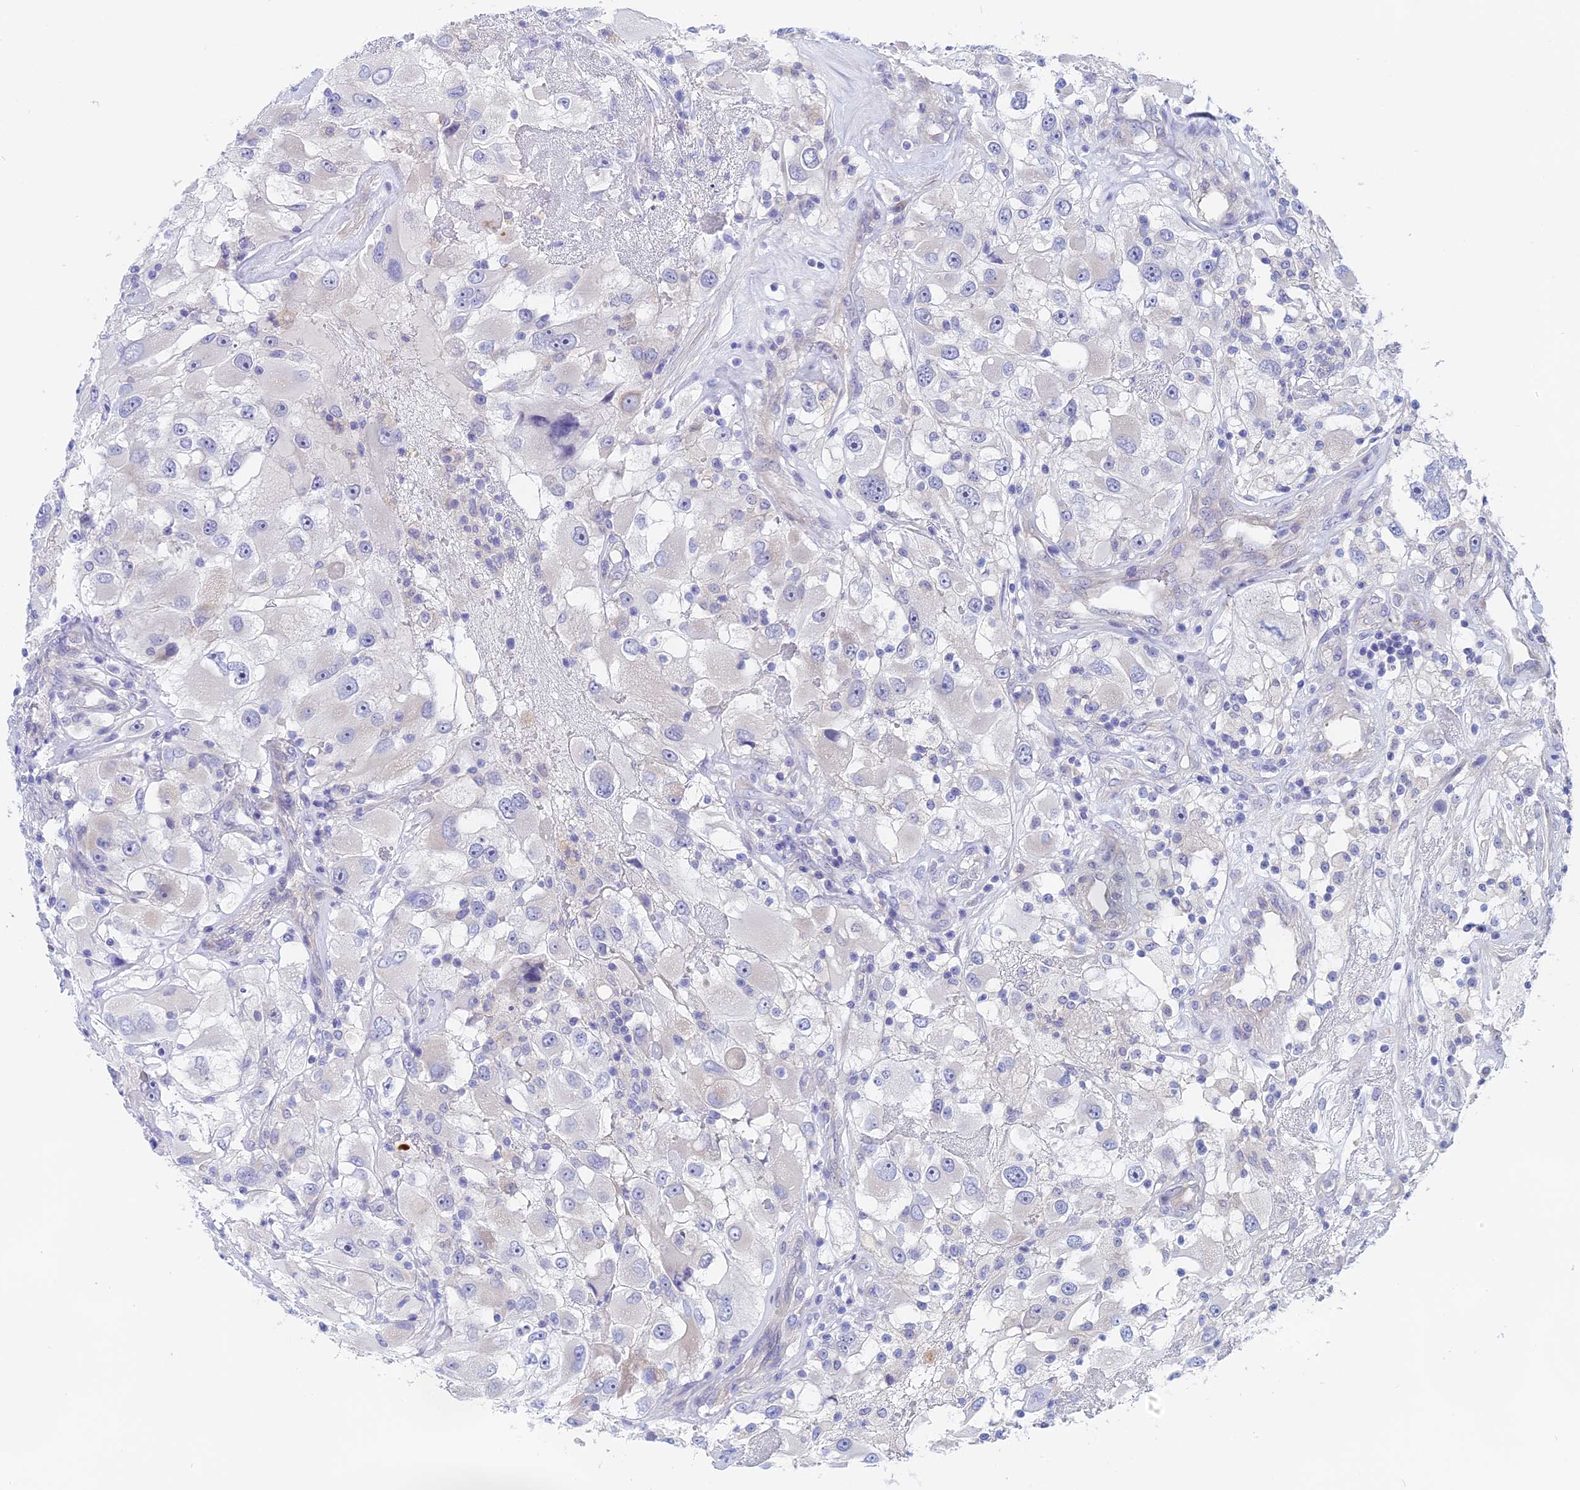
{"staining": {"intensity": "negative", "quantity": "none", "location": "none"}, "tissue": "renal cancer", "cell_type": "Tumor cells", "image_type": "cancer", "snomed": [{"axis": "morphology", "description": "Adenocarcinoma, NOS"}, {"axis": "topography", "description": "Kidney"}], "caption": "A micrograph of renal cancer (adenocarcinoma) stained for a protein demonstrates no brown staining in tumor cells. (DAB (3,3'-diaminobenzidine) immunohistochemistry, high magnification).", "gene": "GLB1L", "patient": {"sex": "female", "age": 52}}